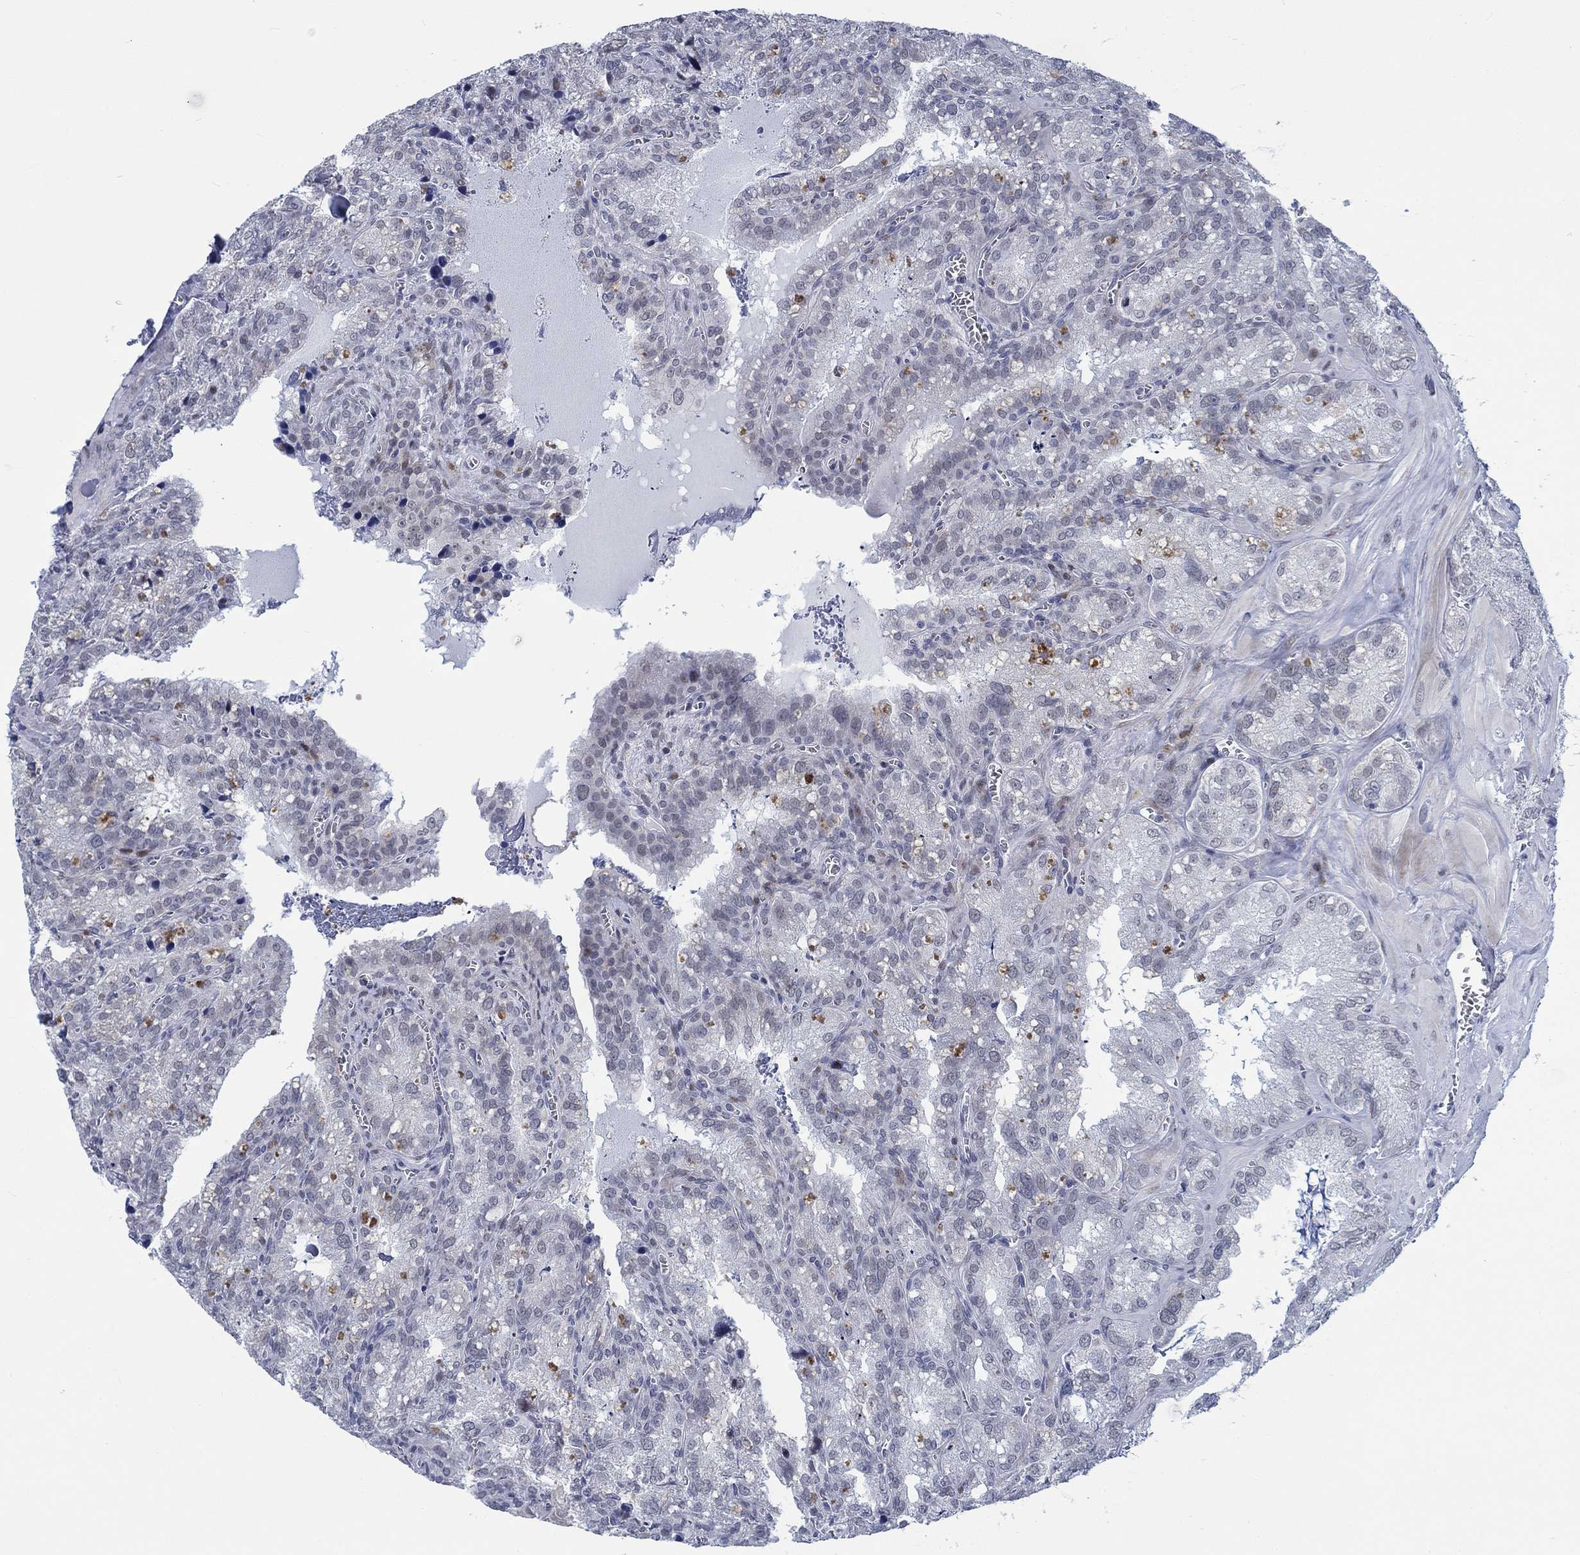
{"staining": {"intensity": "negative", "quantity": "none", "location": "none"}, "tissue": "seminal vesicle", "cell_type": "Glandular cells", "image_type": "normal", "snomed": [{"axis": "morphology", "description": "Normal tissue, NOS"}, {"axis": "topography", "description": "Seminal veicle"}], "caption": "Immunohistochemical staining of normal human seminal vesicle reveals no significant staining in glandular cells. Nuclei are stained in blue.", "gene": "NEU3", "patient": {"sex": "male", "age": 57}}